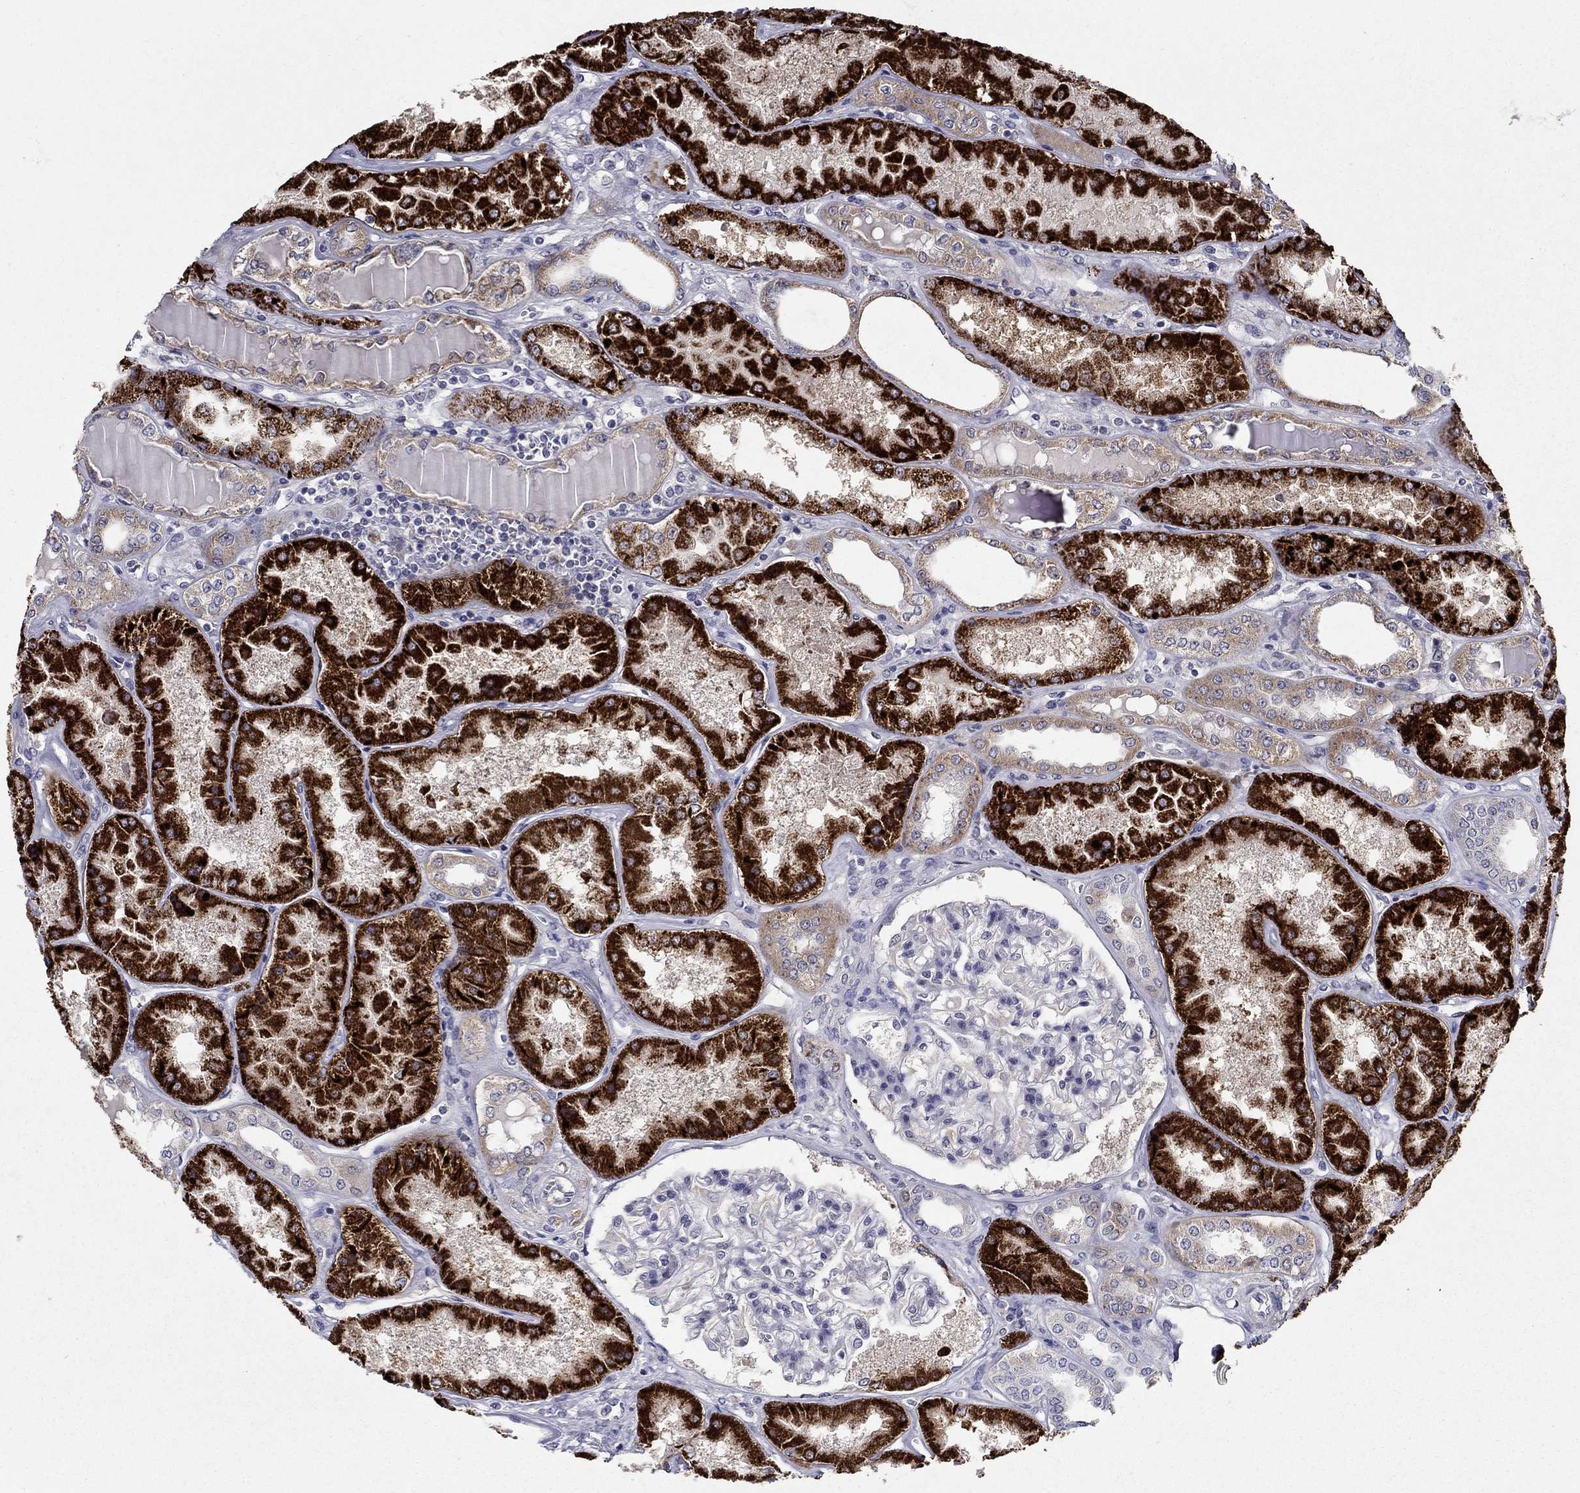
{"staining": {"intensity": "moderate", "quantity": "<25%", "location": "cytoplasmic/membranous"}, "tissue": "kidney", "cell_type": "Cells in glomeruli", "image_type": "normal", "snomed": [{"axis": "morphology", "description": "Normal tissue, NOS"}, {"axis": "topography", "description": "Kidney"}], "caption": "High-power microscopy captured an immunohistochemistry histopathology image of unremarkable kidney, revealing moderate cytoplasmic/membranous expression in about <25% of cells in glomeruli.", "gene": "LACTB2", "patient": {"sex": "female", "age": 56}}